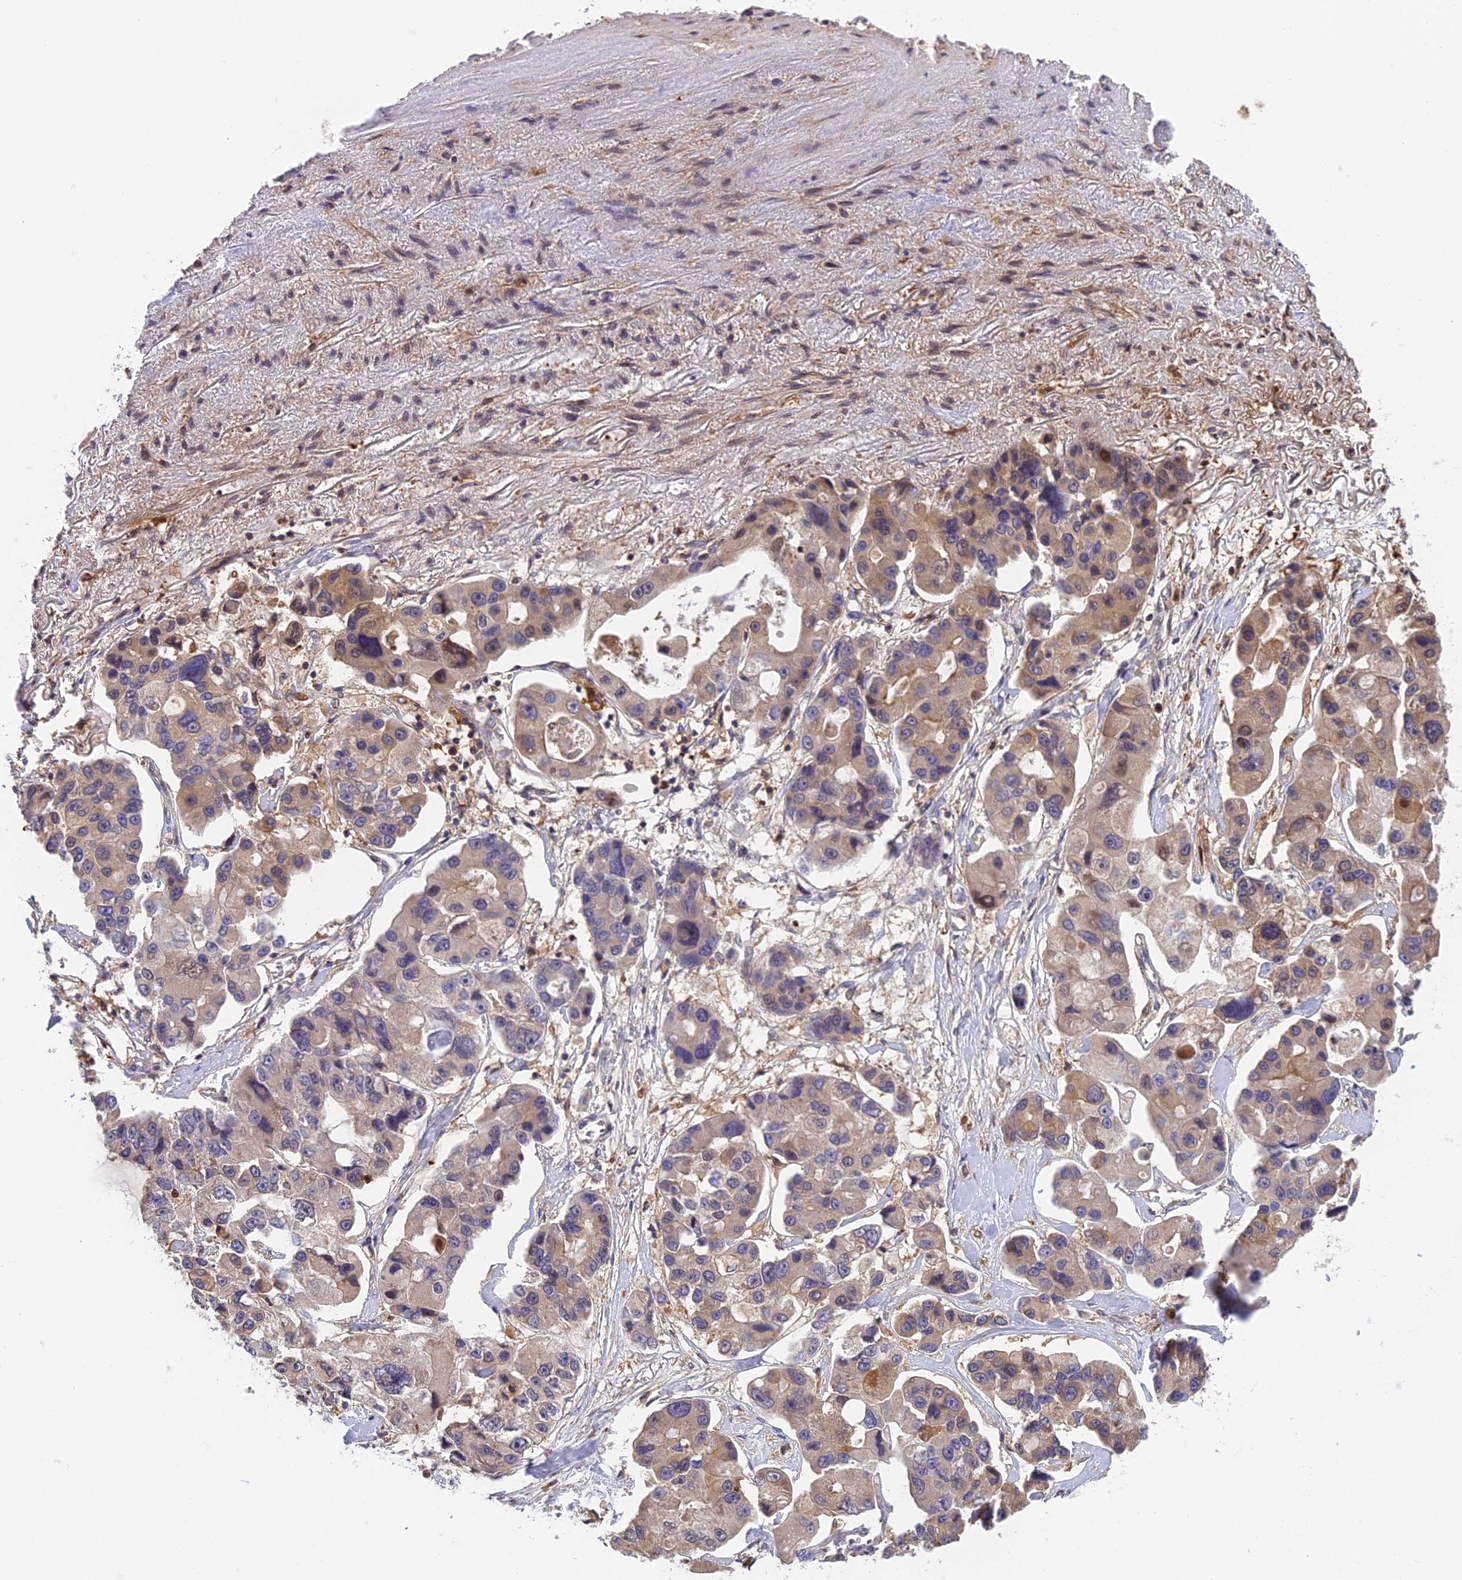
{"staining": {"intensity": "weak", "quantity": "25%-75%", "location": "cytoplasmic/membranous"}, "tissue": "lung cancer", "cell_type": "Tumor cells", "image_type": "cancer", "snomed": [{"axis": "morphology", "description": "Adenocarcinoma, NOS"}, {"axis": "topography", "description": "Lung"}], "caption": "Lung adenocarcinoma stained with a protein marker shows weak staining in tumor cells.", "gene": "IPO5", "patient": {"sex": "female", "age": 54}}